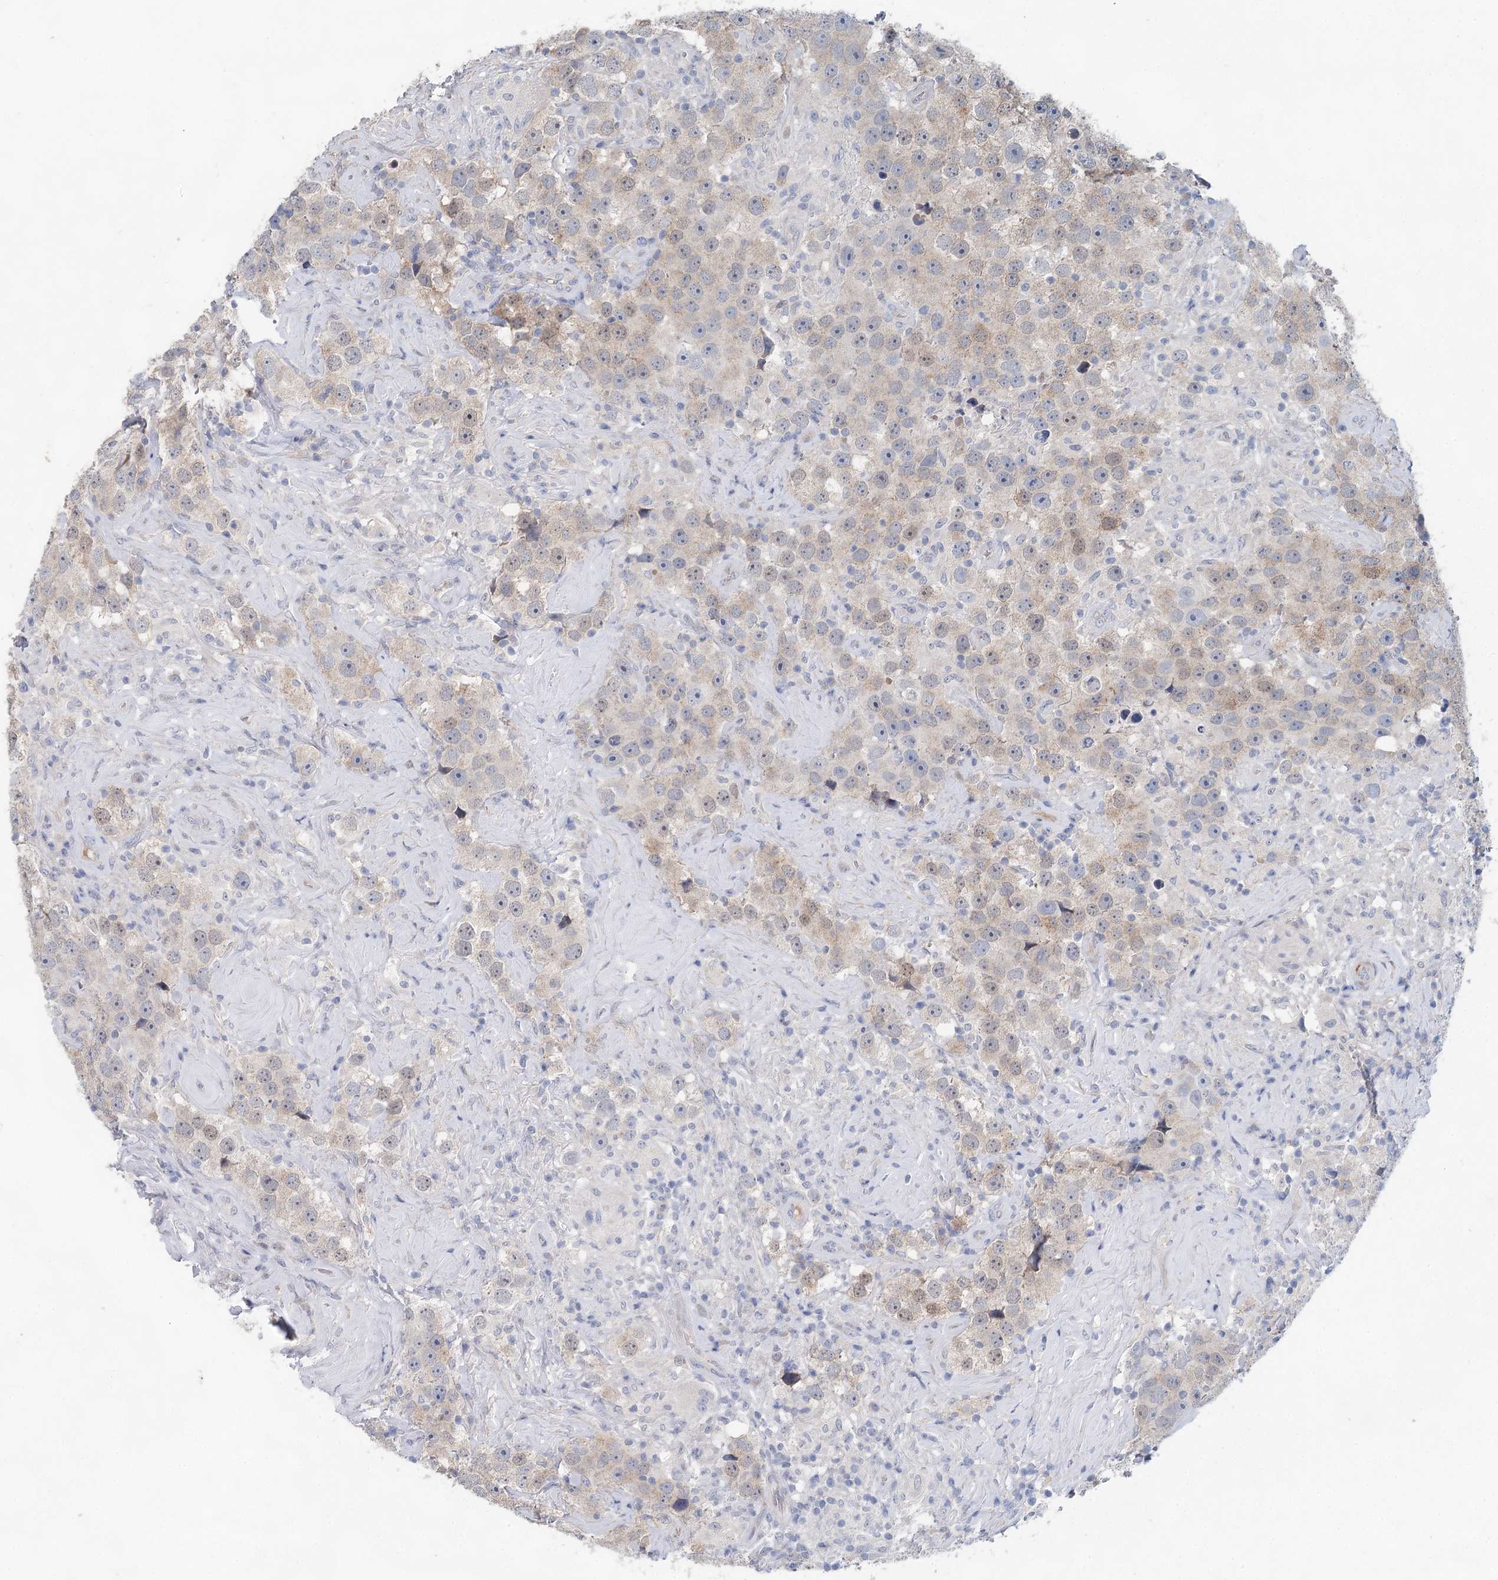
{"staining": {"intensity": "weak", "quantity": "<25%", "location": "cytoplasmic/membranous,nuclear"}, "tissue": "testis cancer", "cell_type": "Tumor cells", "image_type": "cancer", "snomed": [{"axis": "morphology", "description": "Seminoma, NOS"}, {"axis": "topography", "description": "Testis"}], "caption": "Testis seminoma was stained to show a protein in brown. There is no significant positivity in tumor cells.", "gene": "SLC19A3", "patient": {"sex": "male", "age": 49}}